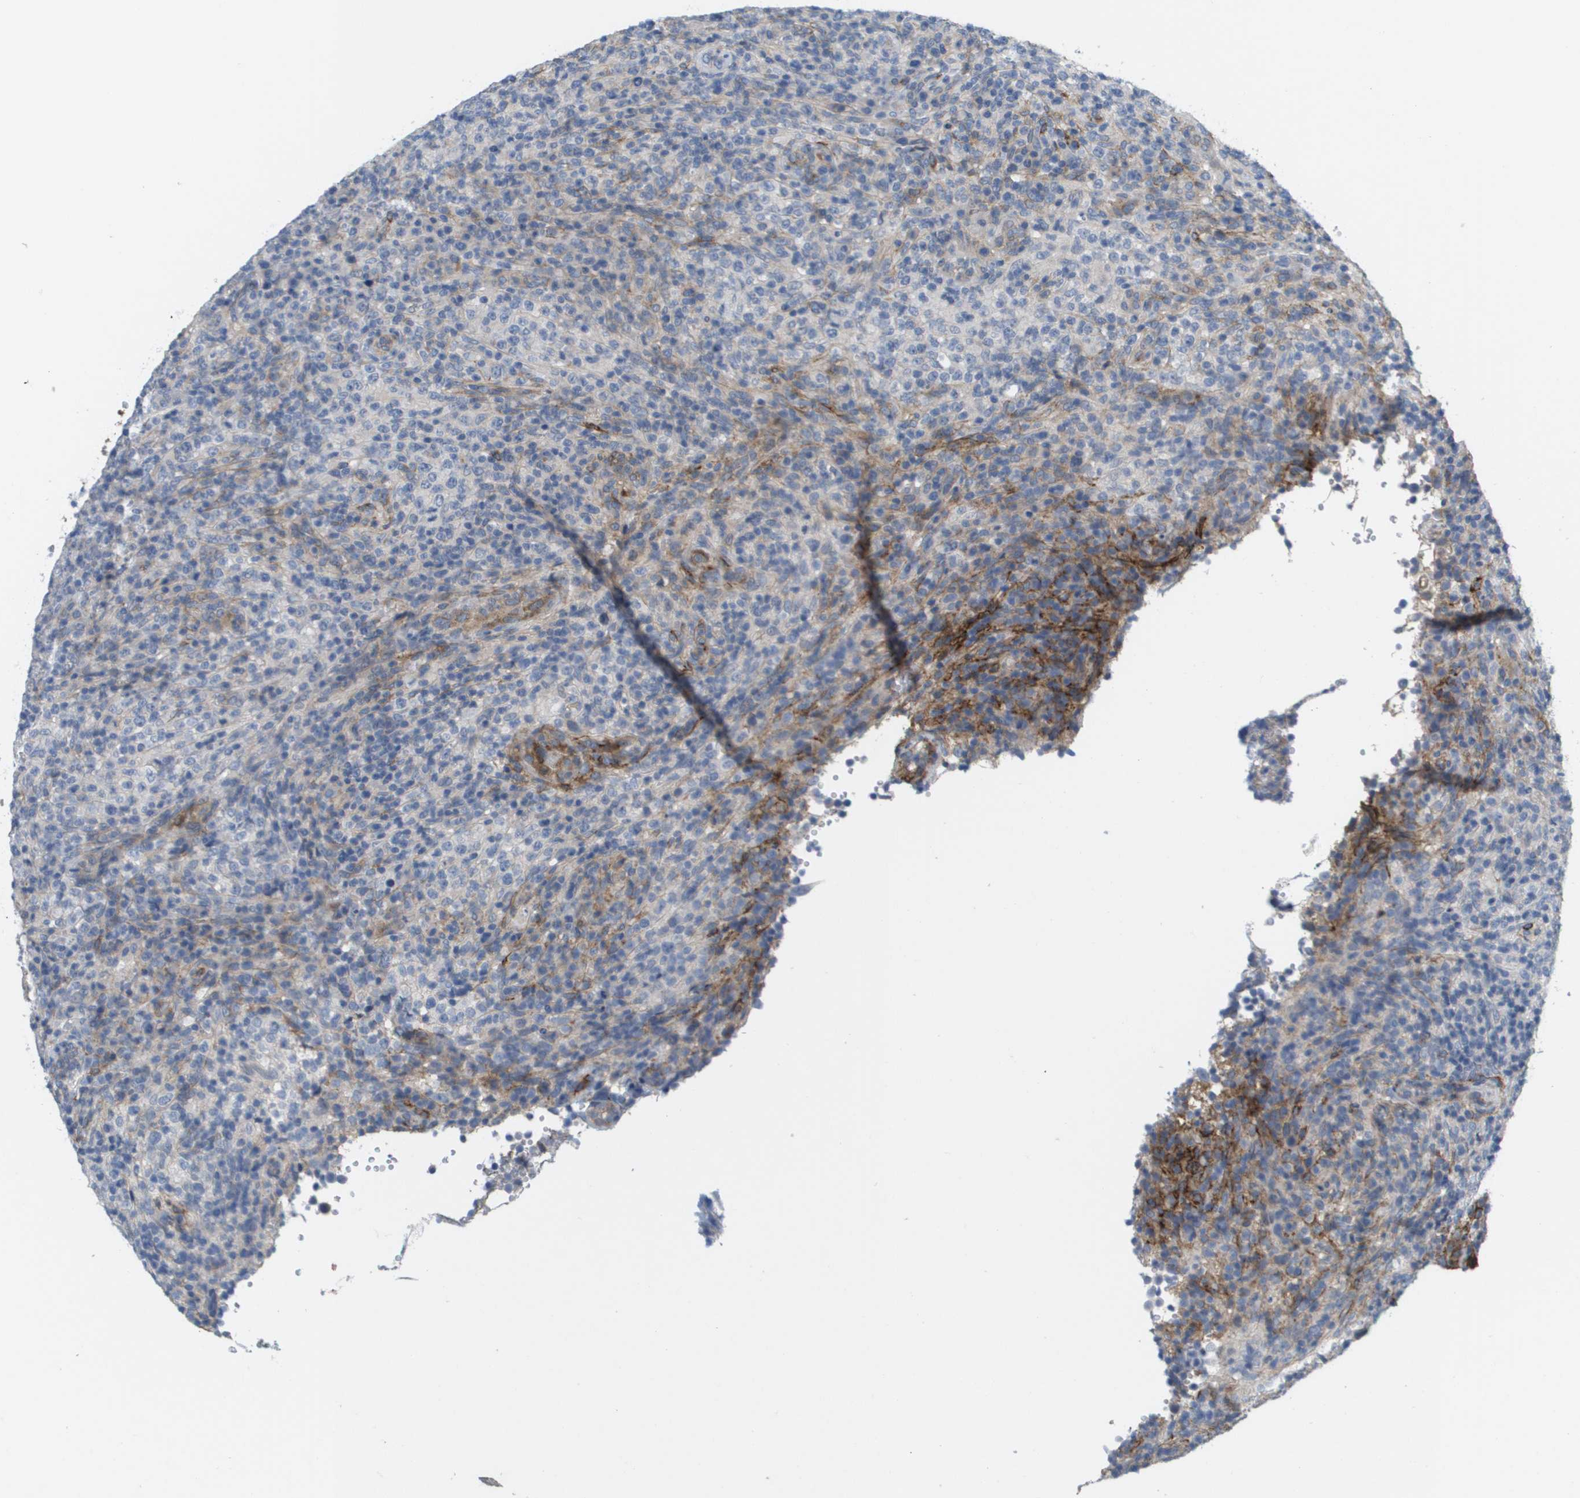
{"staining": {"intensity": "negative", "quantity": "none", "location": "none"}, "tissue": "lymphoma", "cell_type": "Tumor cells", "image_type": "cancer", "snomed": [{"axis": "morphology", "description": "Malignant lymphoma, non-Hodgkin's type, High grade"}, {"axis": "topography", "description": "Lymph node"}], "caption": "Immunohistochemistry micrograph of neoplastic tissue: human malignant lymphoma, non-Hodgkin's type (high-grade) stained with DAB reveals no significant protein expression in tumor cells. The staining was performed using DAB to visualize the protein expression in brown, while the nuclei were stained in blue with hematoxylin (Magnification: 20x).", "gene": "ANGPT2", "patient": {"sex": "female", "age": 76}}